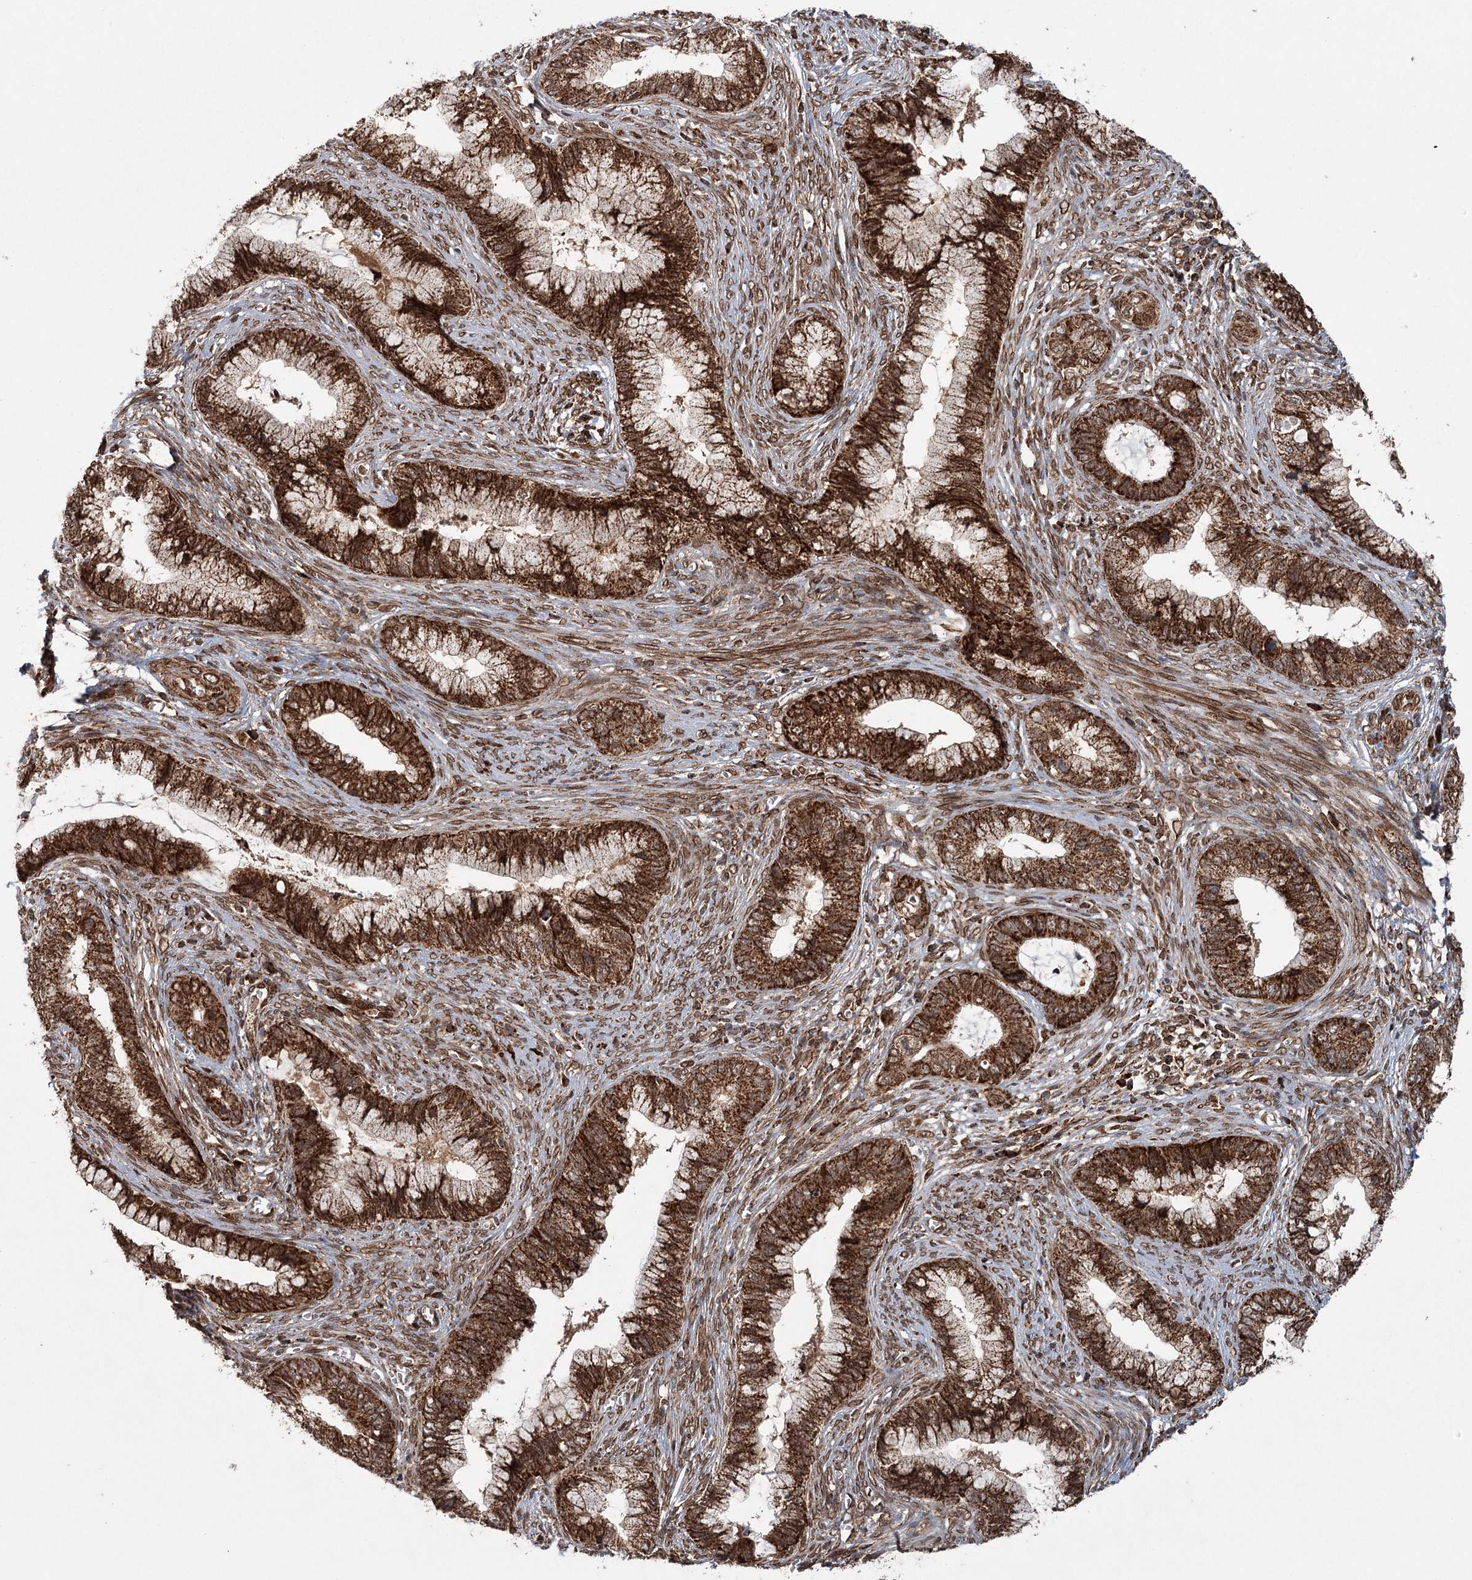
{"staining": {"intensity": "strong", "quantity": ">75%", "location": "cytoplasmic/membranous,nuclear"}, "tissue": "cervical cancer", "cell_type": "Tumor cells", "image_type": "cancer", "snomed": [{"axis": "morphology", "description": "Adenocarcinoma, NOS"}, {"axis": "topography", "description": "Cervix"}], "caption": "A brown stain shows strong cytoplasmic/membranous and nuclear positivity of a protein in human cervical cancer (adenocarcinoma) tumor cells.", "gene": "BCKDHA", "patient": {"sex": "female", "age": 44}}